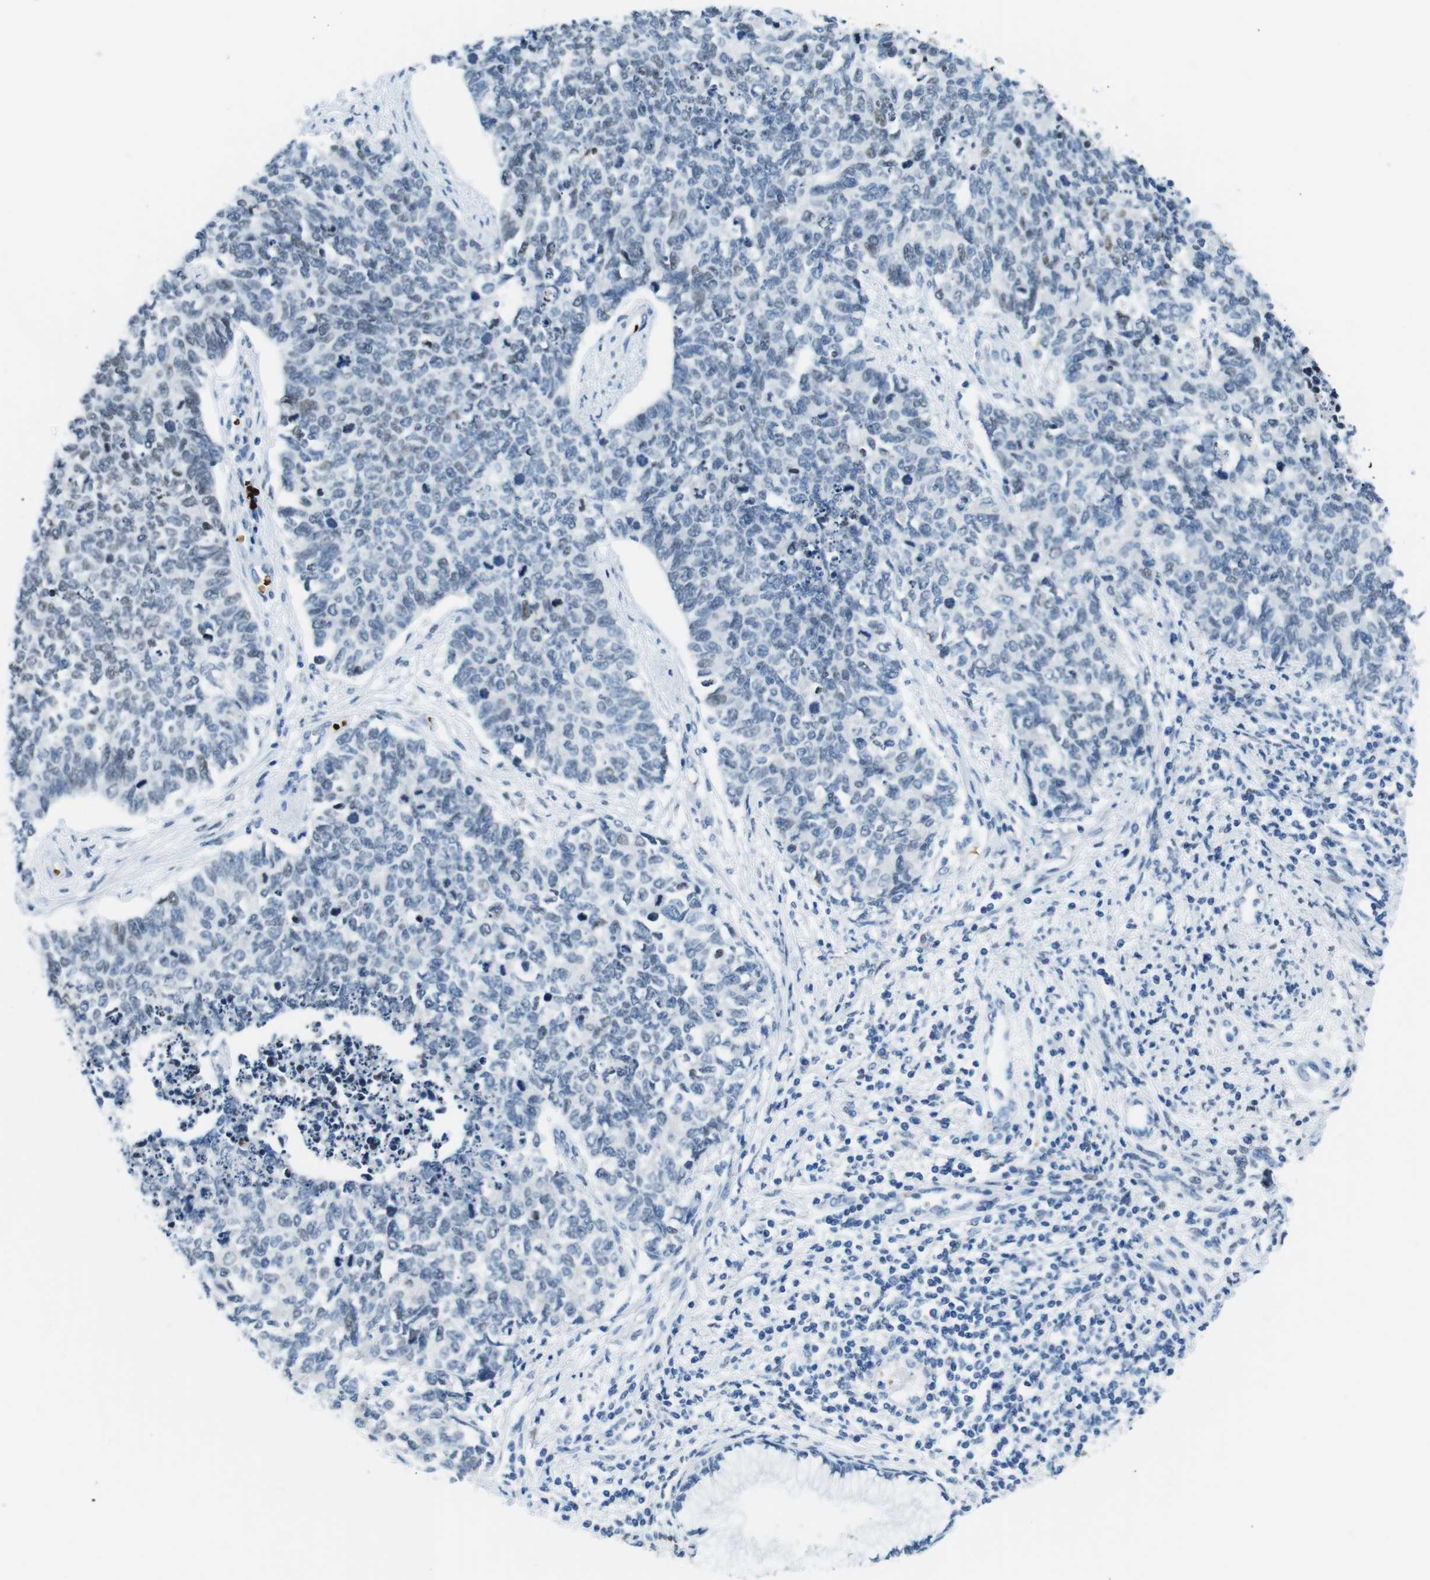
{"staining": {"intensity": "negative", "quantity": "none", "location": "none"}, "tissue": "cervical cancer", "cell_type": "Tumor cells", "image_type": "cancer", "snomed": [{"axis": "morphology", "description": "Squamous cell carcinoma, NOS"}, {"axis": "topography", "description": "Cervix"}], "caption": "Image shows no significant protein positivity in tumor cells of cervical cancer (squamous cell carcinoma).", "gene": "TFAP2C", "patient": {"sex": "female", "age": 63}}